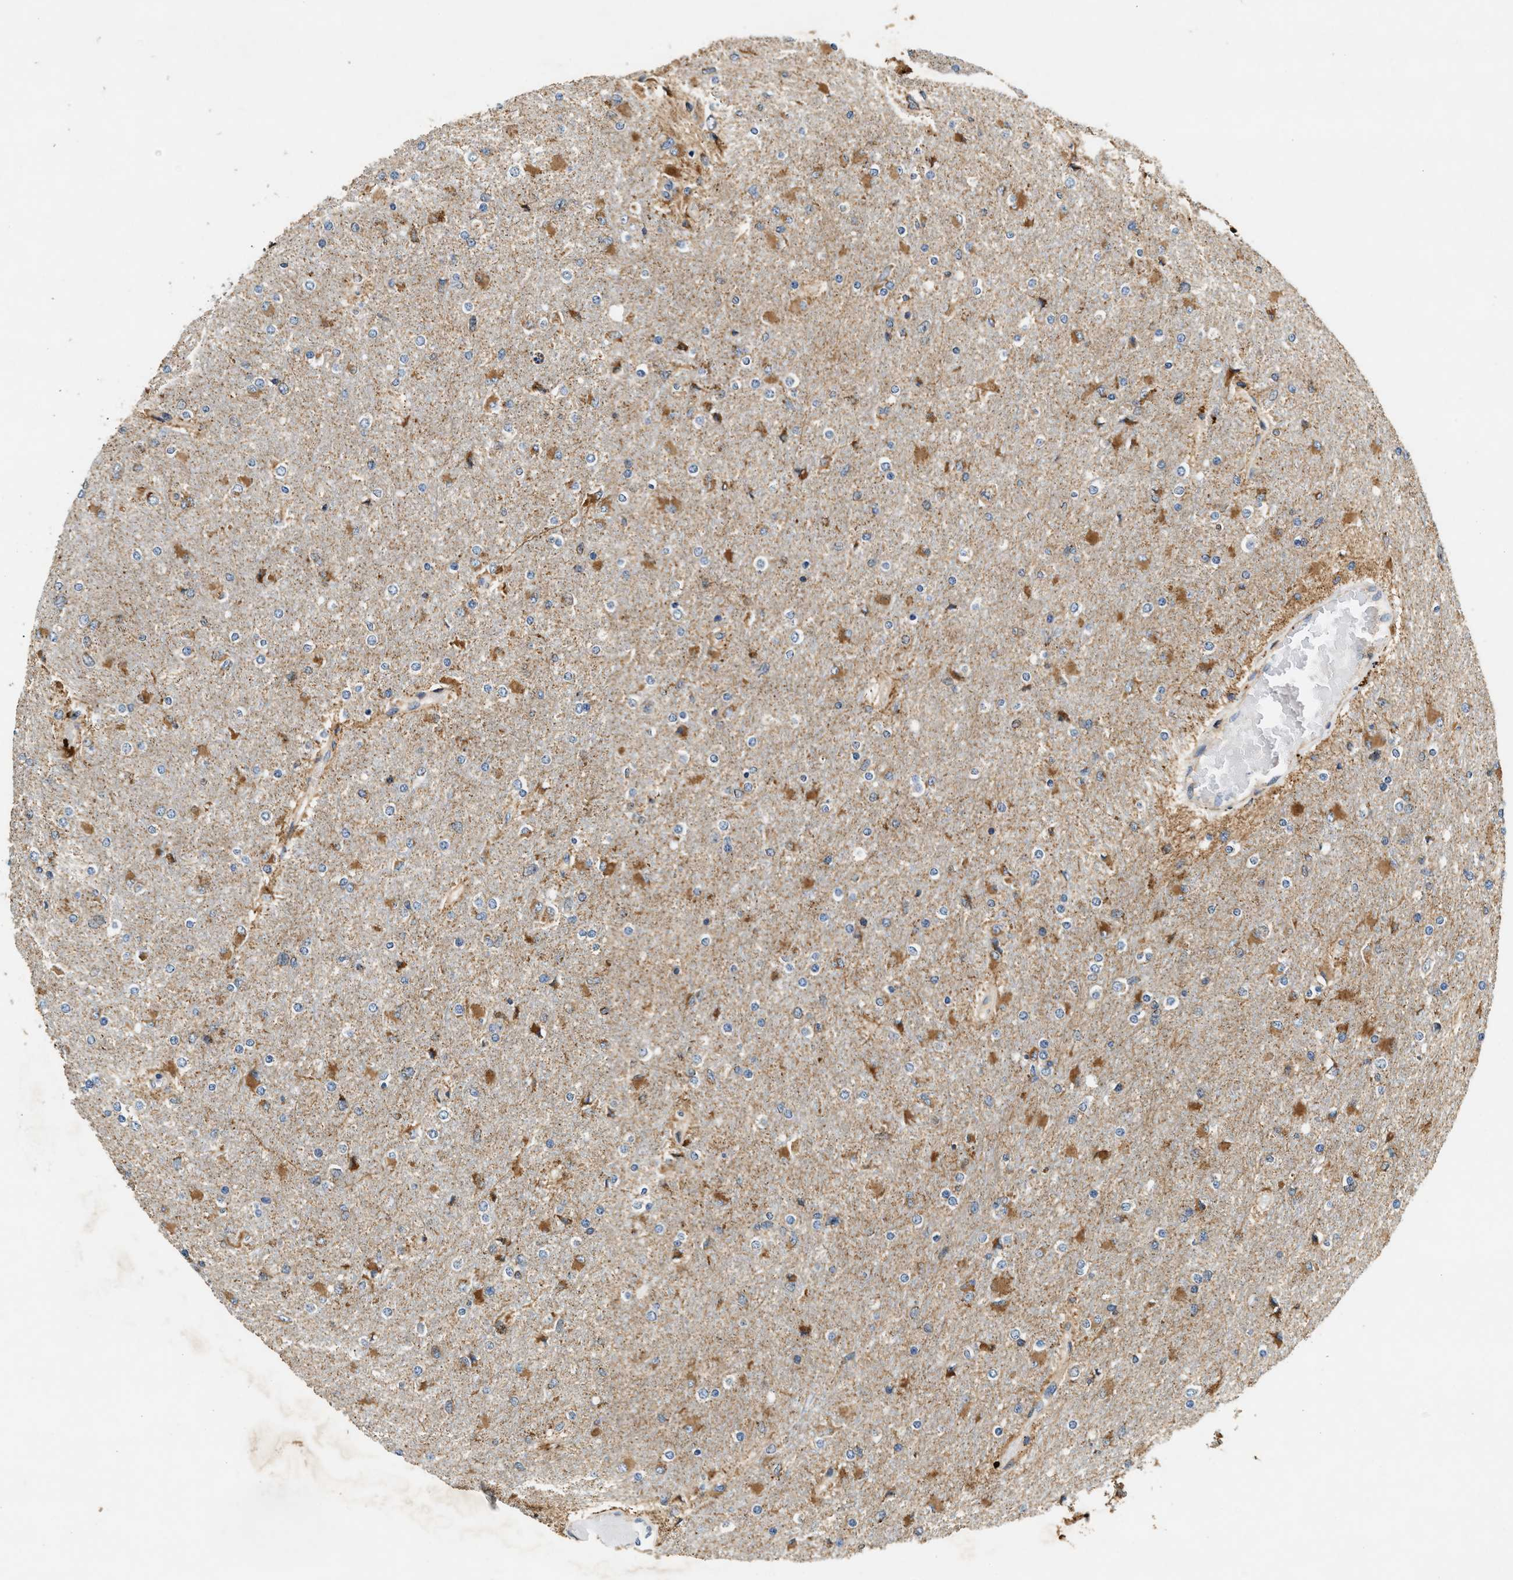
{"staining": {"intensity": "moderate", "quantity": "25%-75%", "location": "cytoplasmic/membranous"}, "tissue": "glioma", "cell_type": "Tumor cells", "image_type": "cancer", "snomed": [{"axis": "morphology", "description": "Glioma, malignant, High grade"}, {"axis": "topography", "description": "Cerebral cortex"}], "caption": "High-magnification brightfield microscopy of high-grade glioma (malignant) stained with DAB (brown) and counterstained with hematoxylin (blue). tumor cells exhibit moderate cytoplasmic/membranous expression is seen in approximately25%-75% of cells.", "gene": "DUSP10", "patient": {"sex": "female", "age": 36}}